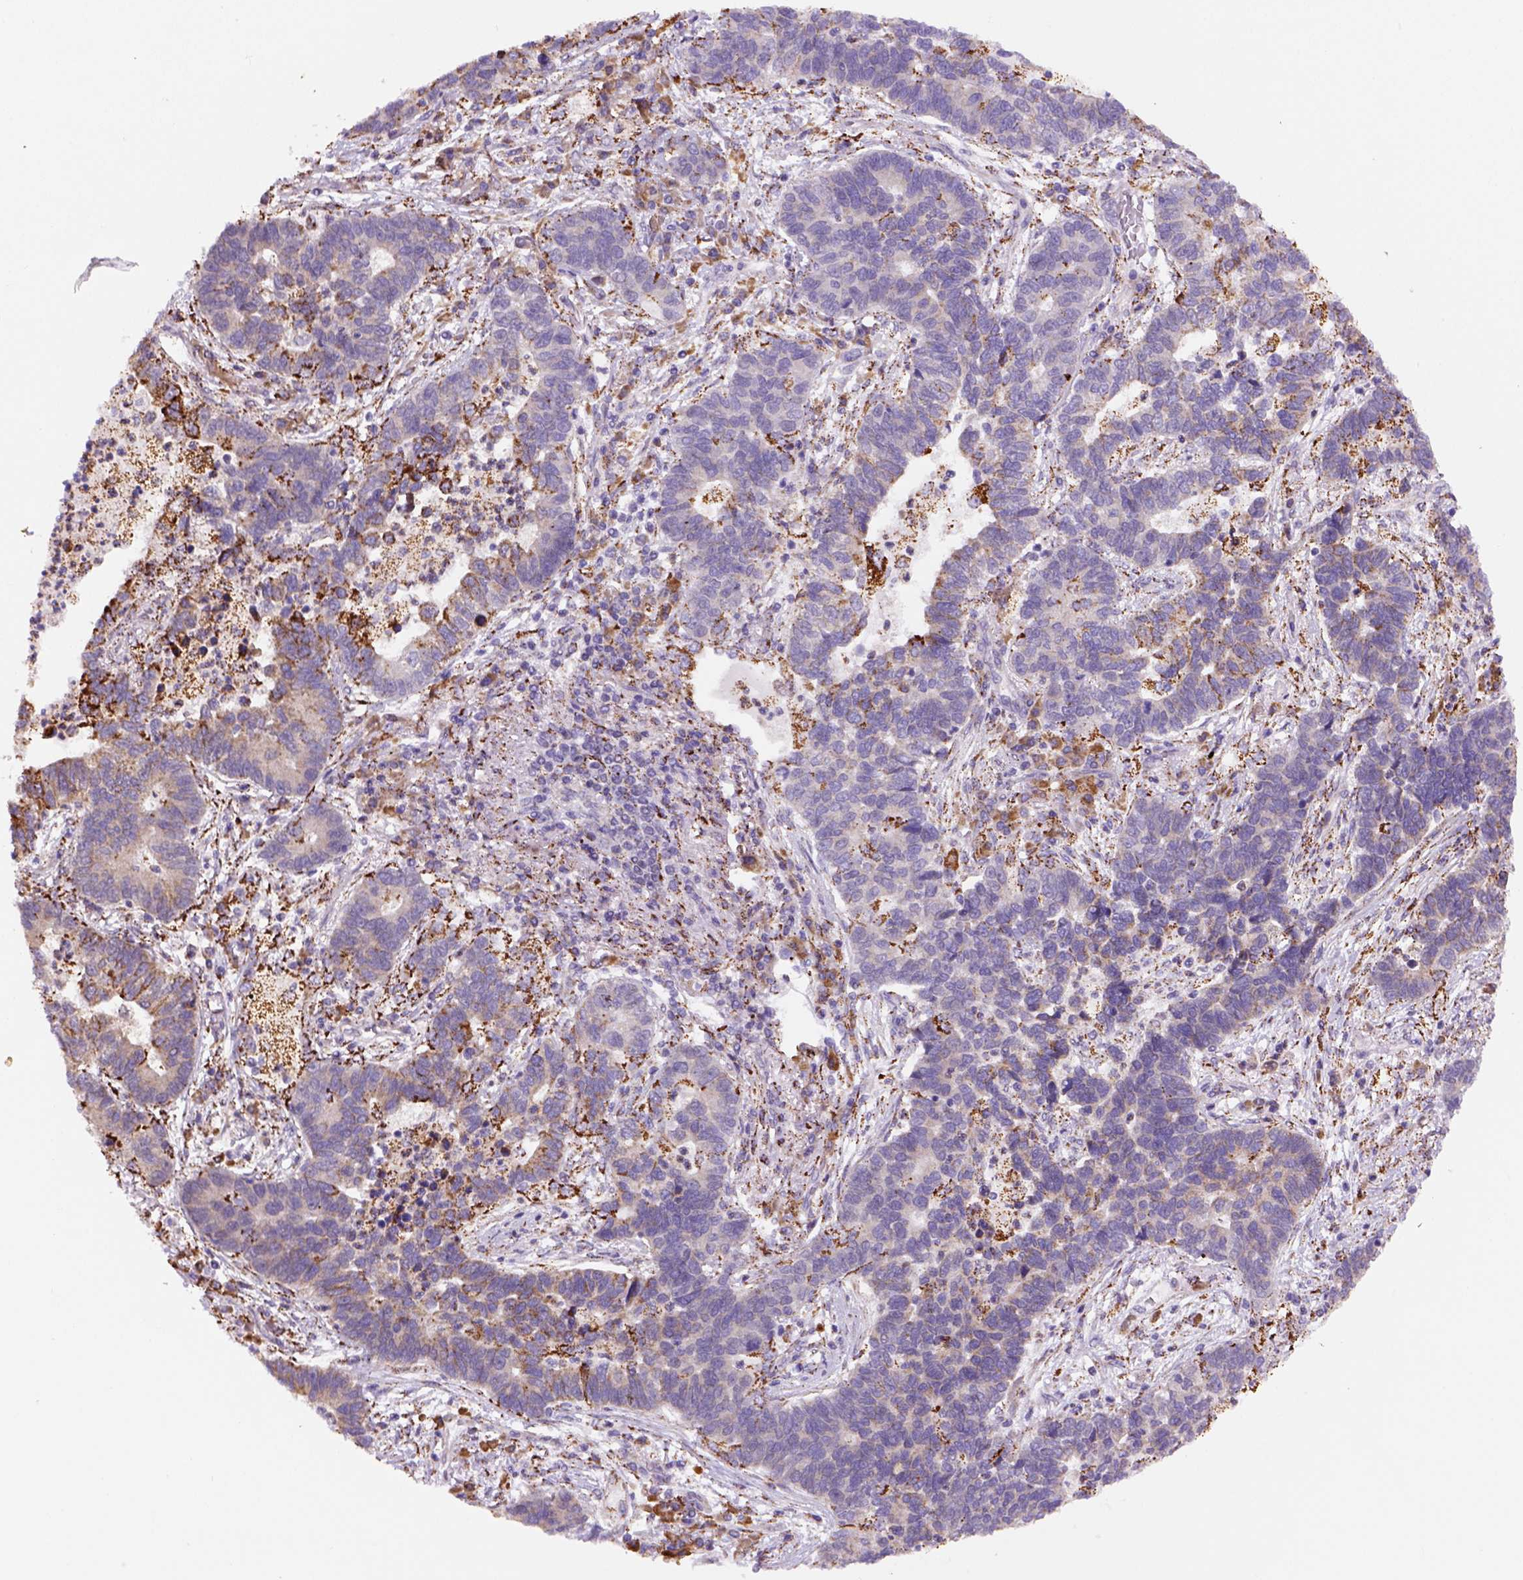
{"staining": {"intensity": "moderate", "quantity": "<25%", "location": "cytoplasmic/membranous"}, "tissue": "lung cancer", "cell_type": "Tumor cells", "image_type": "cancer", "snomed": [{"axis": "morphology", "description": "Adenocarcinoma, NOS"}, {"axis": "topography", "description": "Lung"}], "caption": "About <25% of tumor cells in adenocarcinoma (lung) show moderate cytoplasmic/membranous protein staining as visualized by brown immunohistochemical staining.", "gene": "FZD7", "patient": {"sex": "female", "age": 57}}